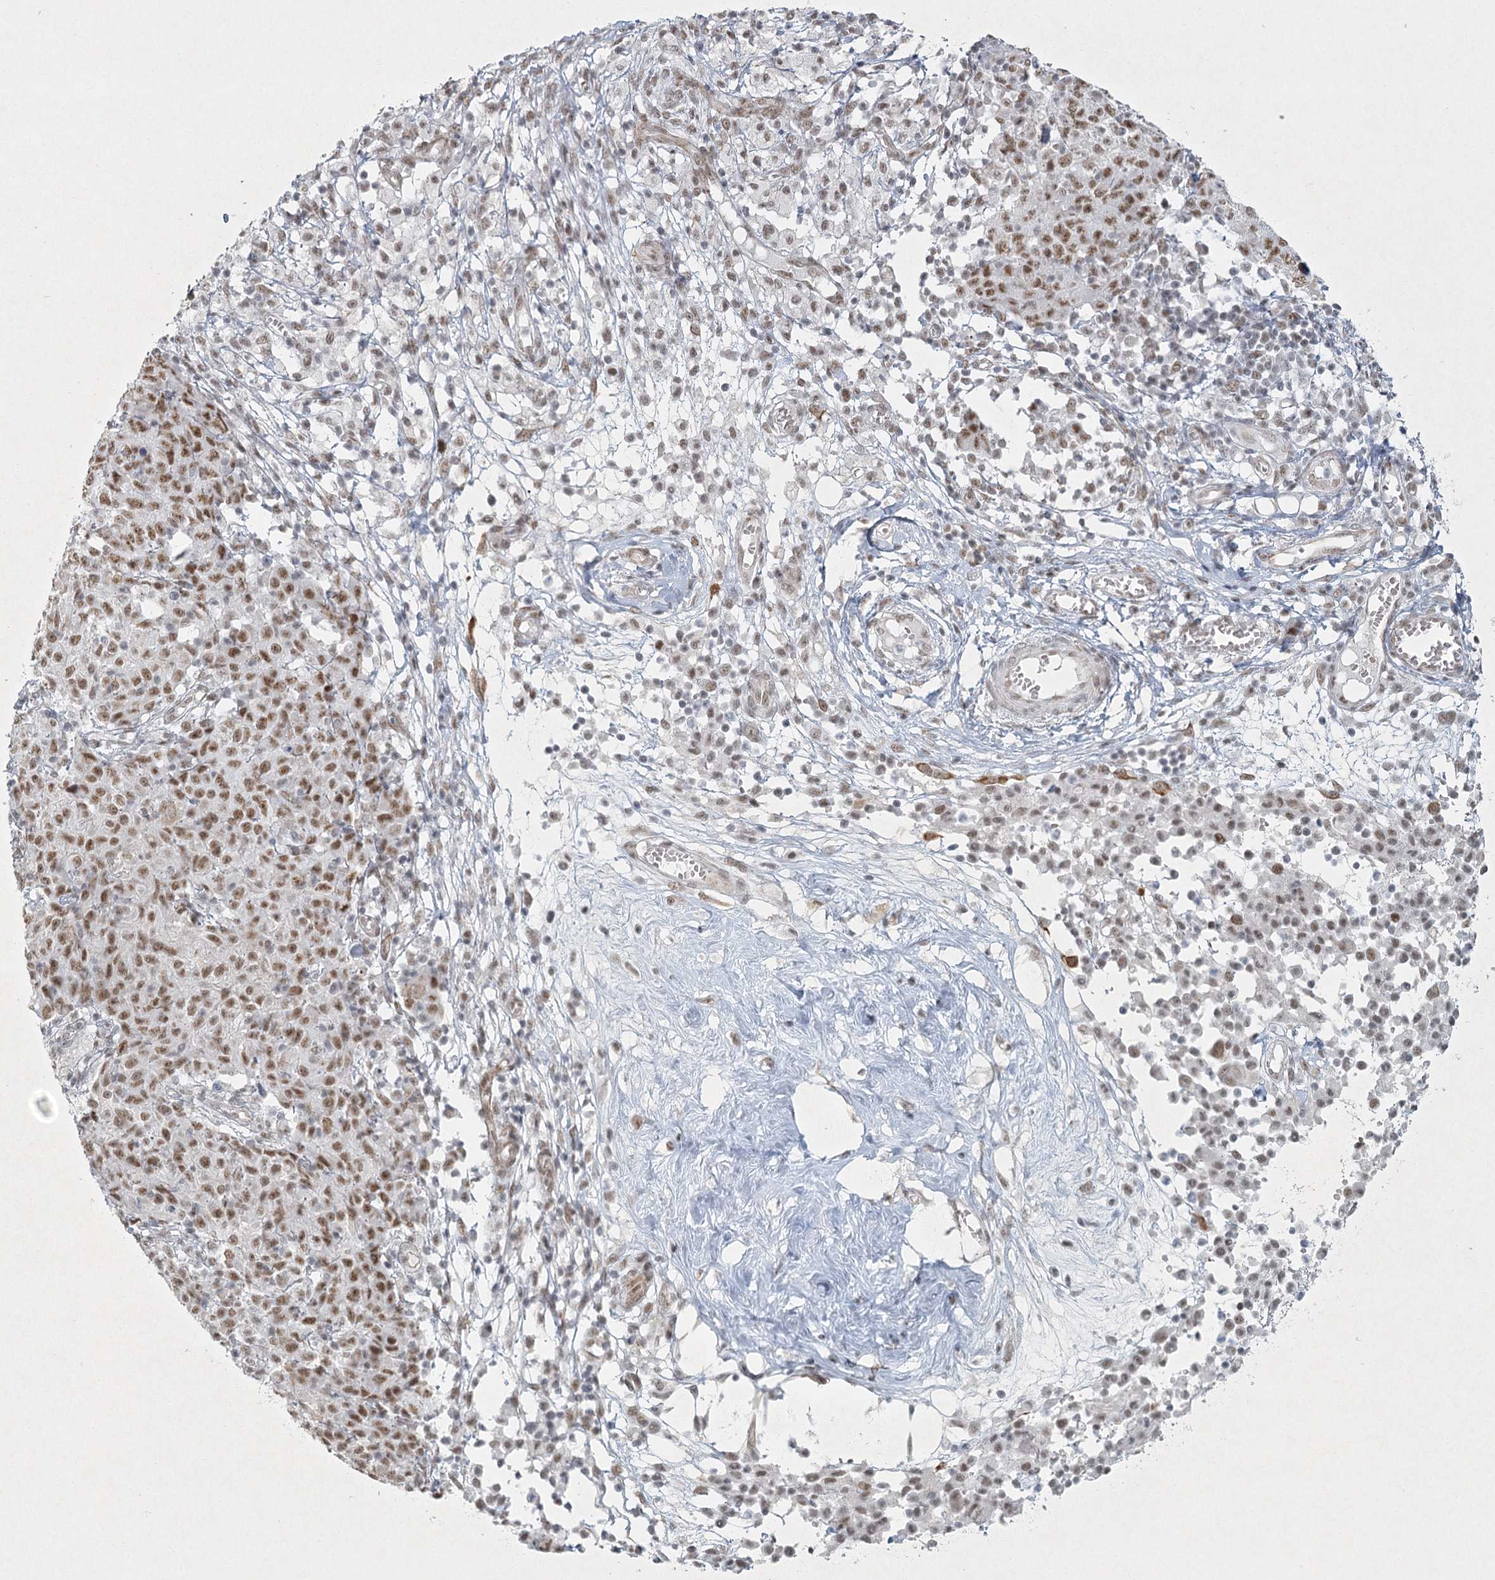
{"staining": {"intensity": "moderate", "quantity": ">75%", "location": "nuclear"}, "tissue": "ovarian cancer", "cell_type": "Tumor cells", "image_type": "cancer", "snomed": [{"axis": "morphology", "description": "Carcinoma, endometroid"}, {"axis": "topography", "description": "Ovary"}], "caption": "An immunohistochemistry image of neoplastic tissue is shown. Protein staining in brown labels moderate nuclear positivity in ovarian cancer (endometroid carcinoma) within tumor cells.", "gene": "U2SURP", "patient": {"sex": "female", "age": 42}}